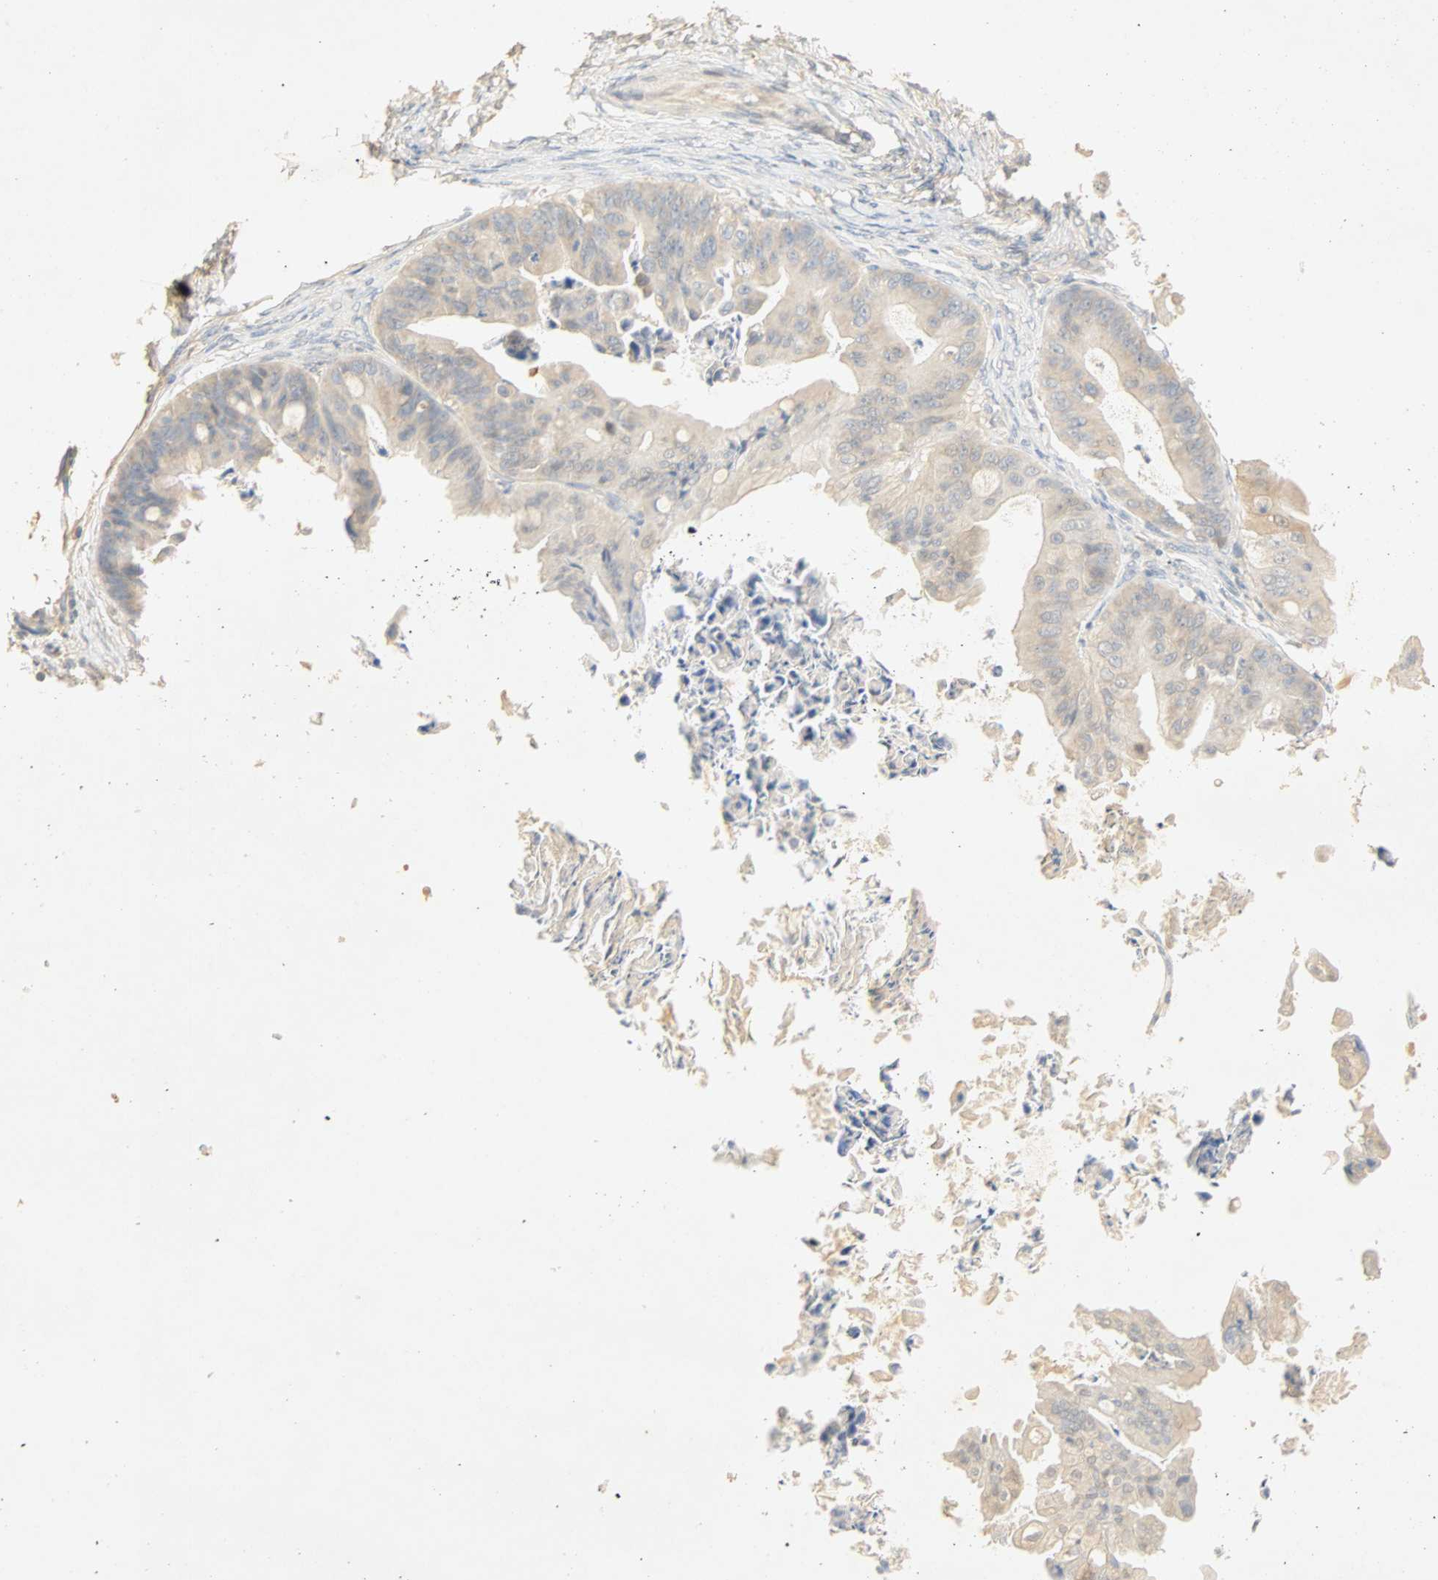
{"staining": {"intensity": "moderate", "quantity": "25%-75%", "location": "cytoplasmic/membranous"}, "tissue": "ovarian cancer", "cell_type": "Tumor cells", "image_type": "cancer", "snomed": [{"axis": "morphology", "description": "Cystadenocarcinoma, mucinous, NOS"}, {"axis": "topography", "description": "Ovary"}], "caption": "This histopathology image shows immunohistochemistry (IHC) staining of mucinous cystadenocarcinoma (ovarian), with medium moderate cytoplasmic/membranous positivity in approximately 25%-75% of tumor cells.", "gene": "SELENBP1", "patient": {"sex": "female", "age": 37}}